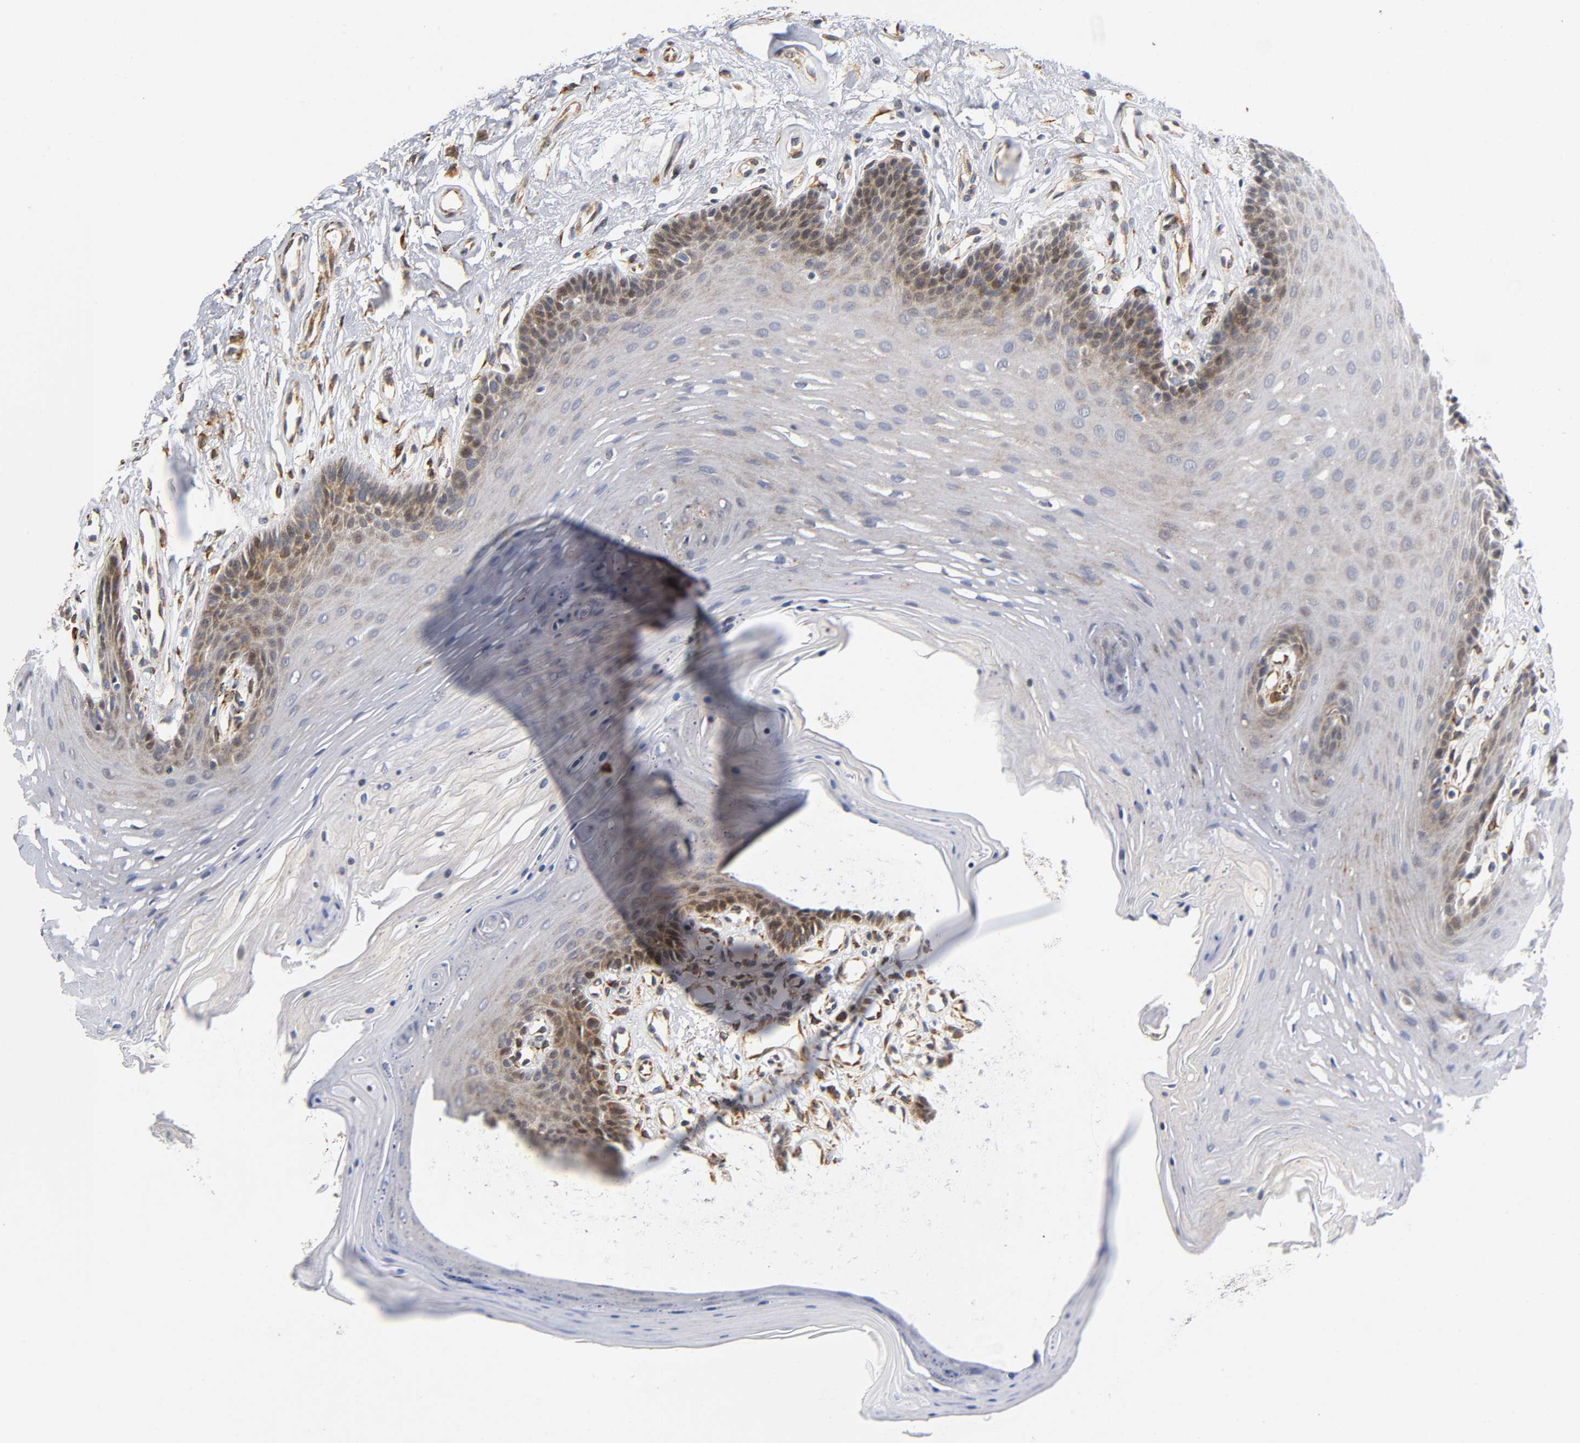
{"staining": {"intensity": "moderate", "quantity": "25%-75%", "location": "cytoplasmic/membranous"}, "tissue": "oral mucosa", "cell_type": "Squamous epithelial cells", "image_type": "normal", "snomed": [{"axis": "morphology", "description": "Normal tissue, NOS"}, {"axis": "topography", "description": "Oral tissue"}], "caption": "Immunohistochemistry (IHC) histopathology image of normal human oral mucosa stained for a protein (brown), which reveals medium levels of moderate cytoplasmic/membranous expression in about 25%-75% of squamous epithelial cells.", "gene": "SOS2", "patient": {"sex": "male", "age": 62}}